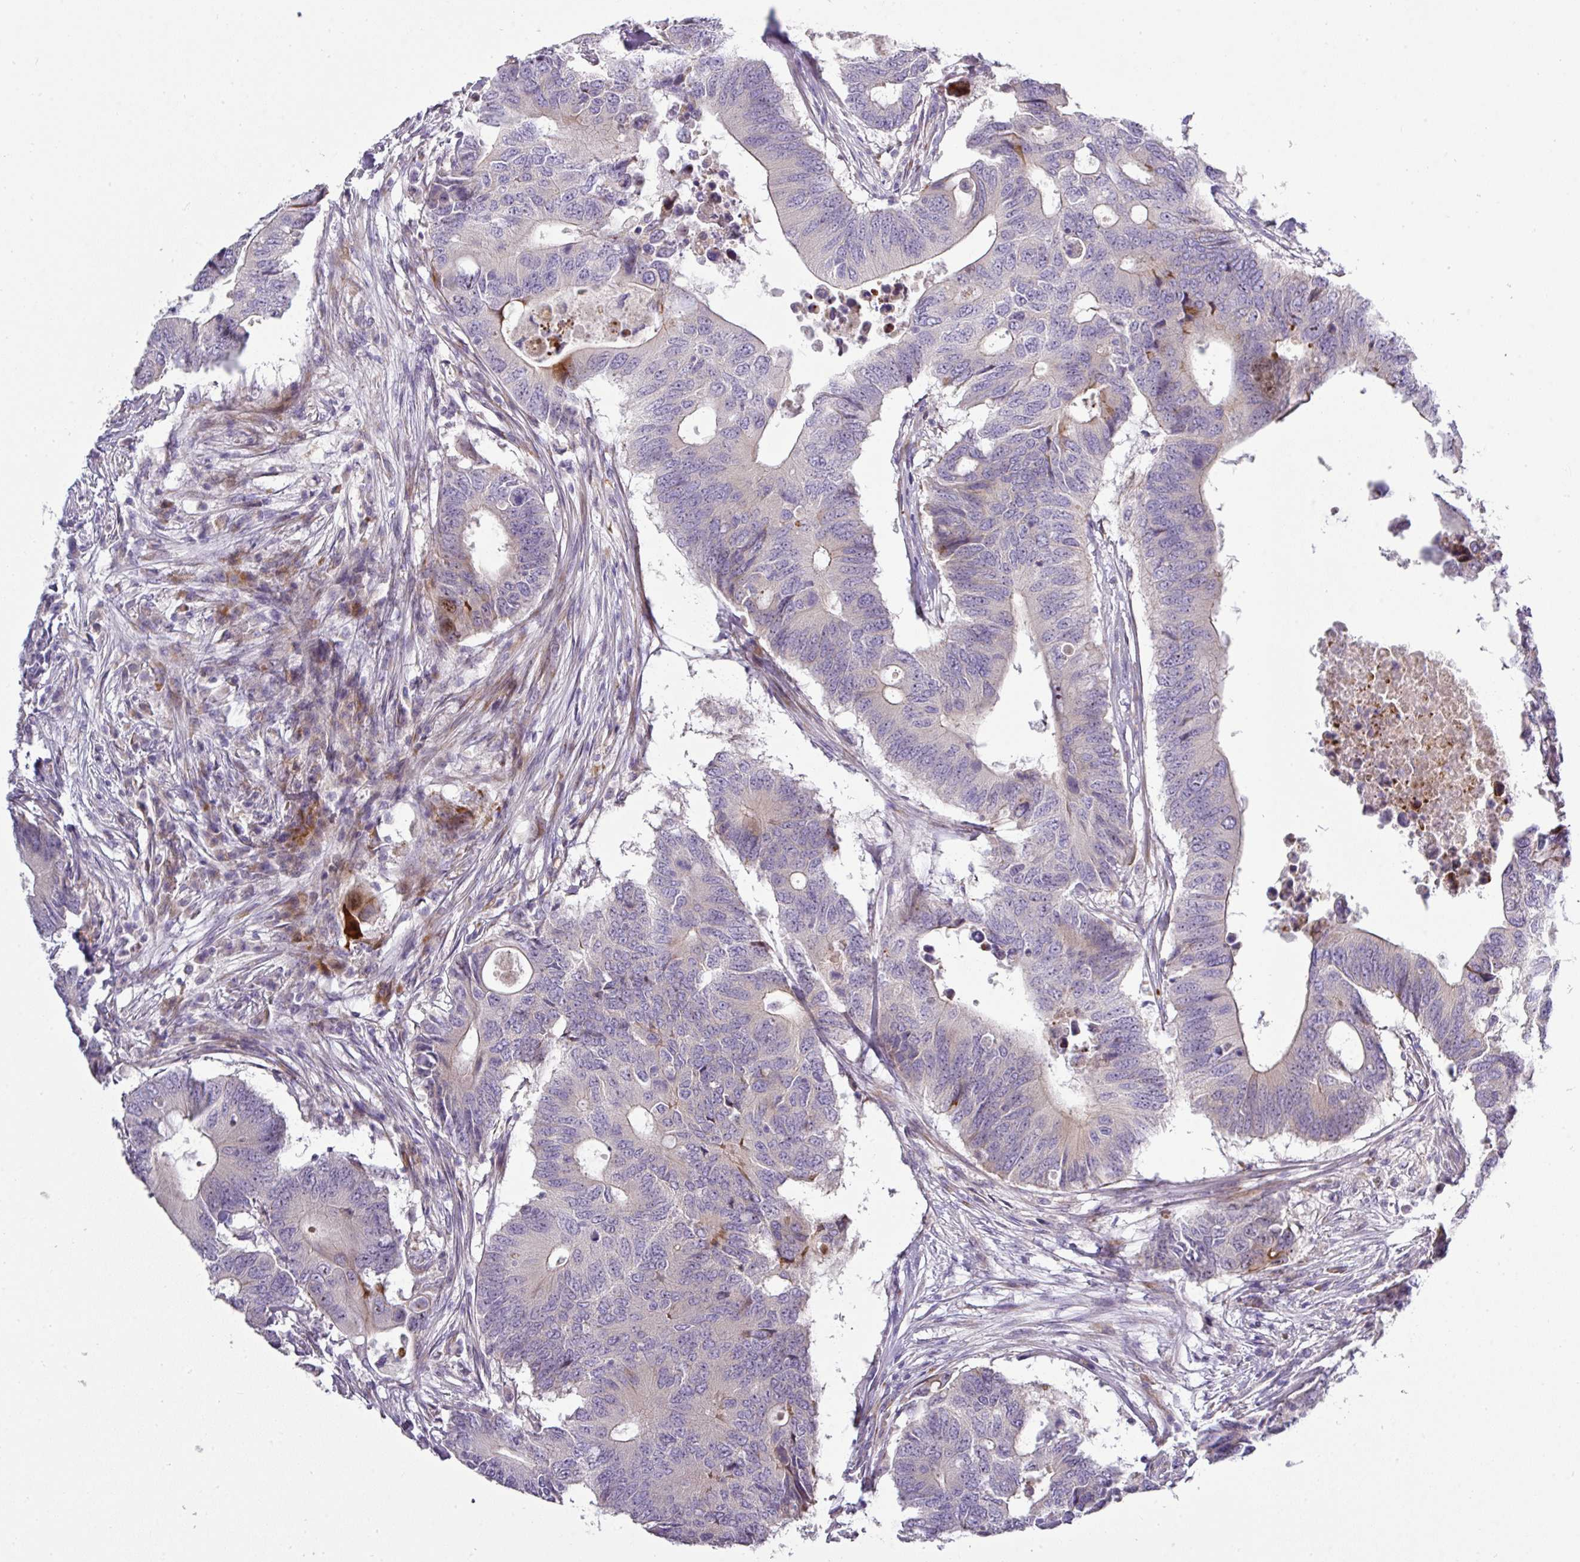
{"staining": {"intensity": "negative", "quantity": "none", "location": "none"}, "tissue": "colorectal cancer", "cell_type": "Tumor cells", "image_type": "cancer", "snomed": [{"axis": "morphology", "description": "Adenocarcinoma, NOS"}, {"axis": "topography", "description": "Colon"}], "caption": "An image of human colorectal cancer is negative for staining in tumor cells.", "gene": "ATP6V1F", "patient": {"sex": "male", "age": 71}}